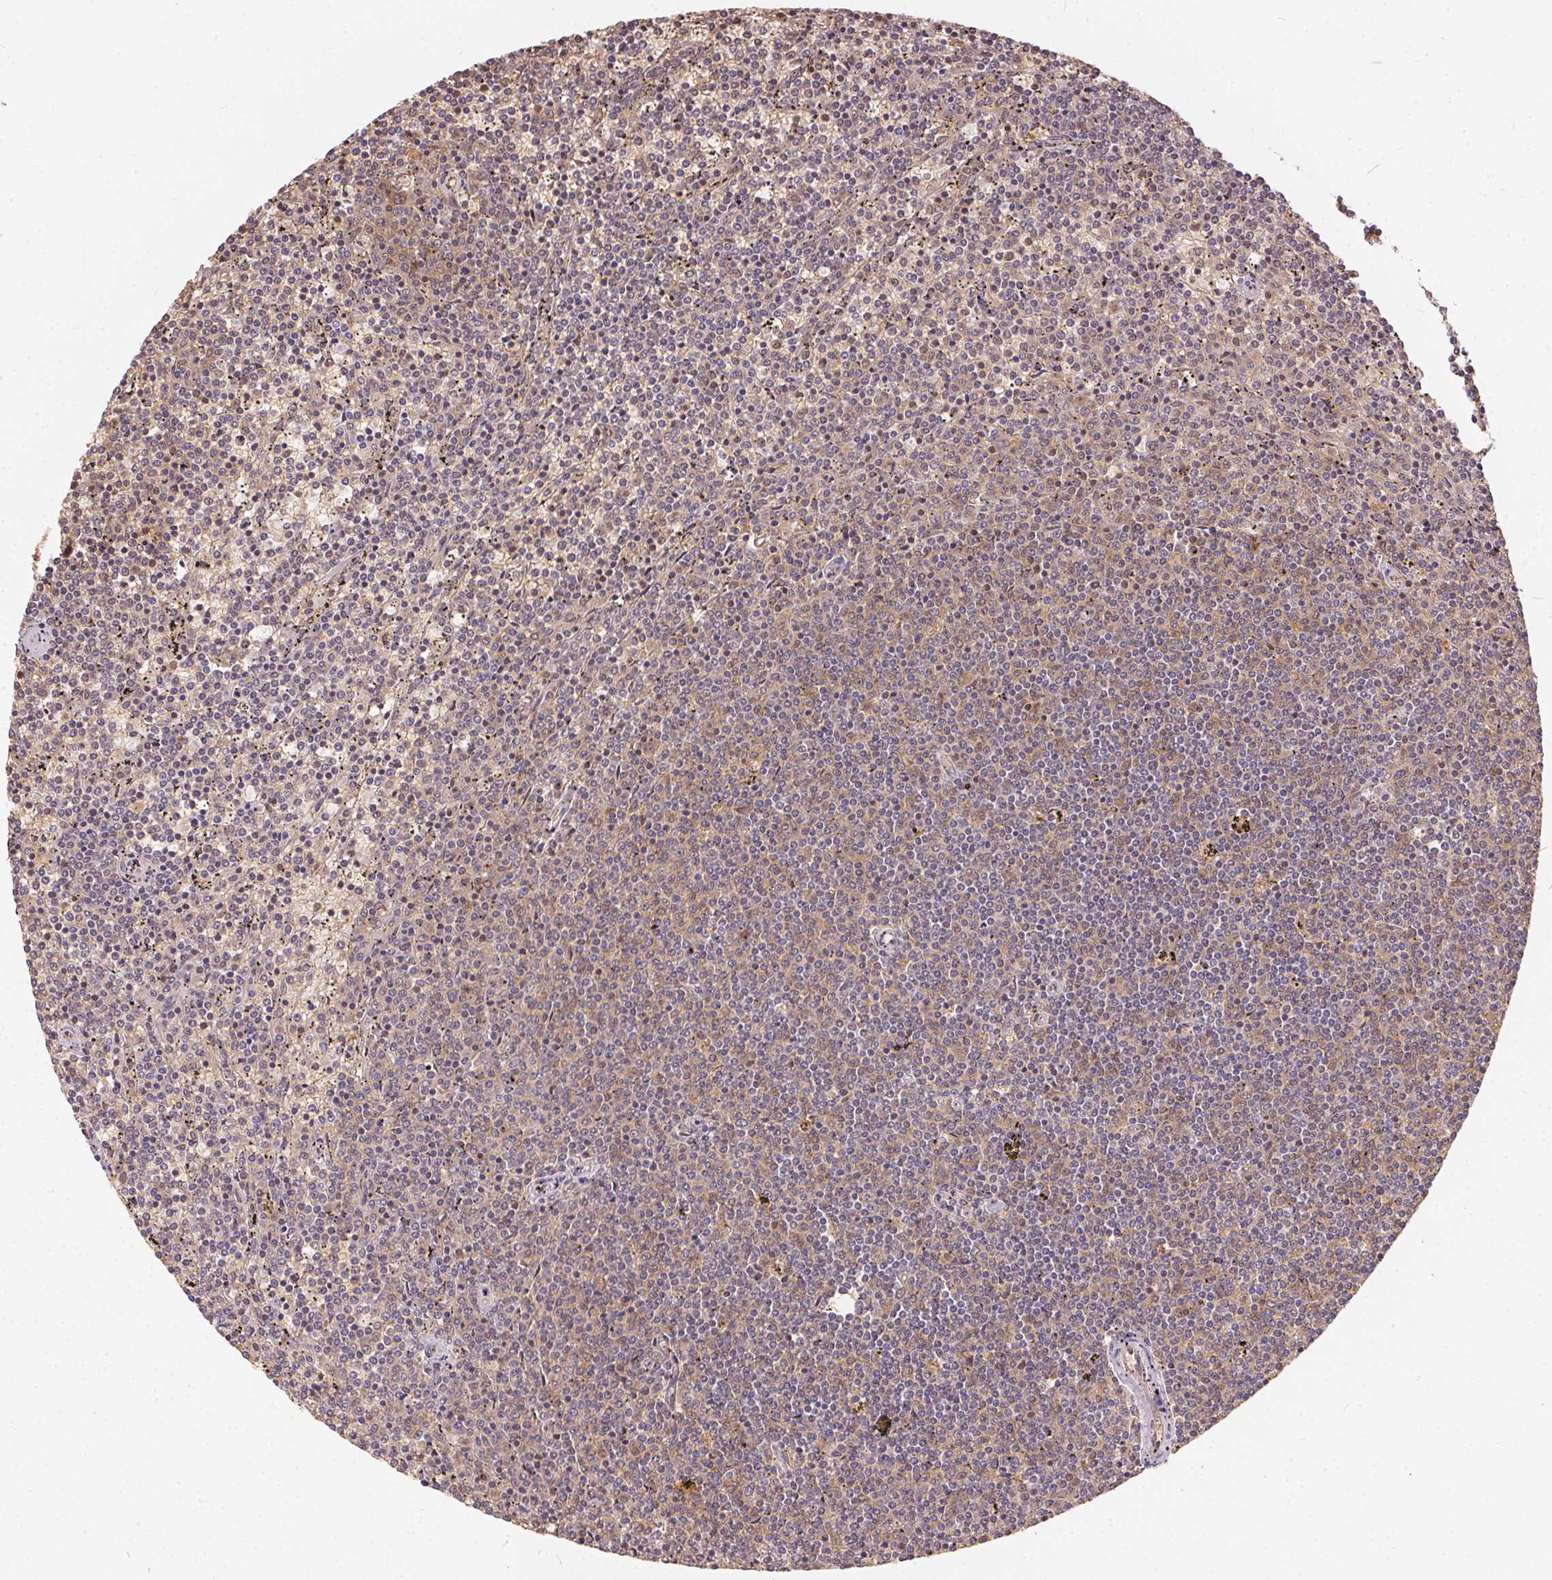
{"staining": {"intensity": "negative", "quantity": "none", "location": "none"}, "tissue": "lymphoma", "cell_type": "Tumor cells", "image_type": "cancer", "snomed": [{"axis": "morphology", "description": "Malignant lymphoma, non-Hodgkin's type, Low grade"}, {"axis": "topography", "description": "Spleen"}], "caption": "Protein analysis of low-grade malignant lymphoma, non-Hodgkin's type demonstrates no significant positivity in tumor cells.", "gene": "BLMH", "patient": {"sex": "female", "age": 50}}